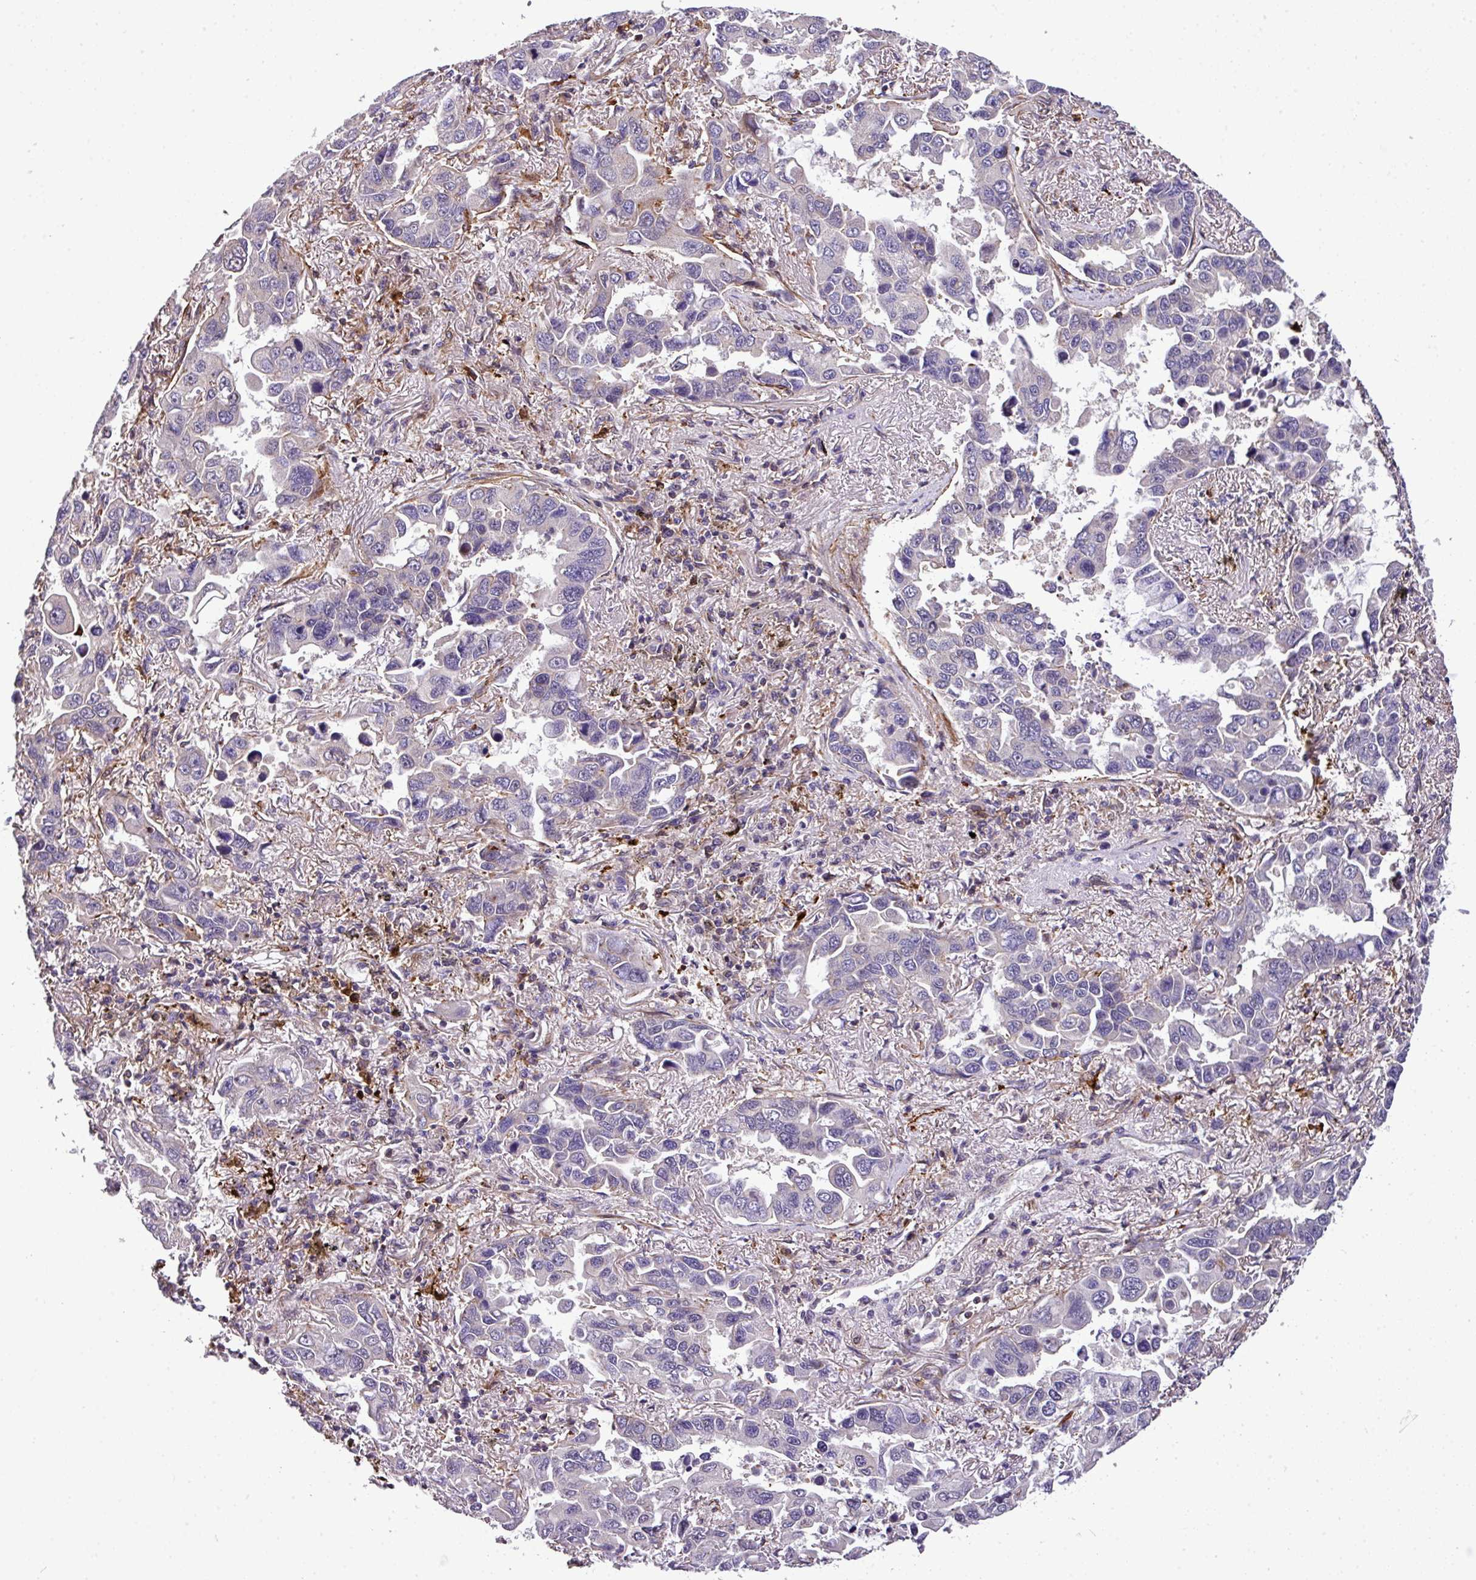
{"staining": {"intensity": "negative", "quantity": "none", "location": "none"}, "tissue": "lung cancer", "cell_type": "Tumor cells", "image_type": "cancer", "snomed": [{"axis": "morphology", "description": "Adenocarcinoma, NOS"}, {"axis": "topography", "description": "Lung"}], "caption": "Lung cancer (adenocarcinoma) was stained to show a protein in brown. There is no significant expression in tumor cells.", "gene": "CASS4", "patient": {"sex": "male", "age": 64}}